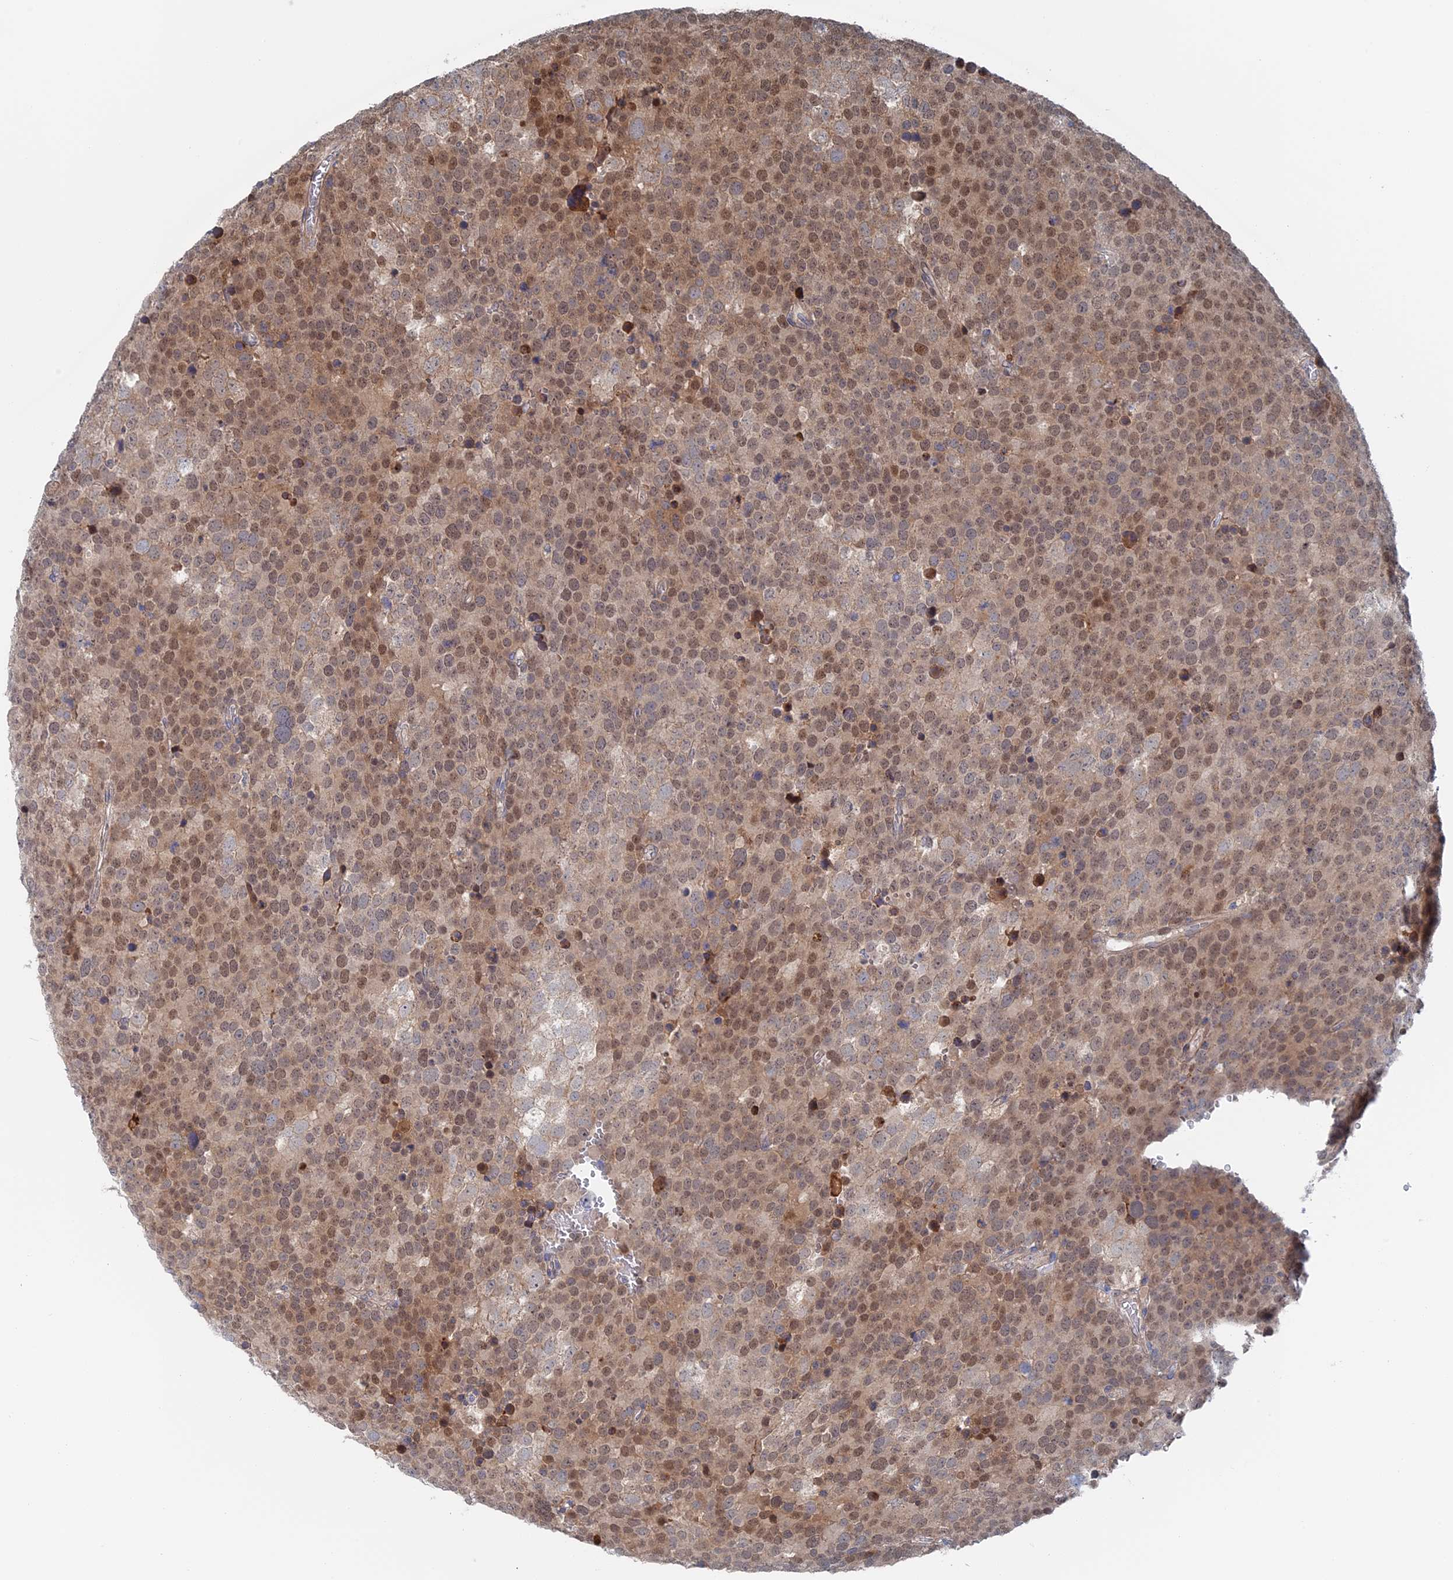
{"staining": {"intensity": "moderate", "quantity": ">75%", "location": "nuclear"}, "tissue": "testis cancer", "cell_type": "Tumor cells", "image_type": "cancer", "snomed": [{"axis": "morphology", "description": "Seminoma, NOS"}, {"axis": "topography", "description": "Testis"}], "caption": "Human testis seminoma stained with a brown dye demonstrates moderate nuclear positive positivity in about >75% of tumor cells.", "gene": "ELOVL6", "patient": {"sex": "male", "age": 71}}